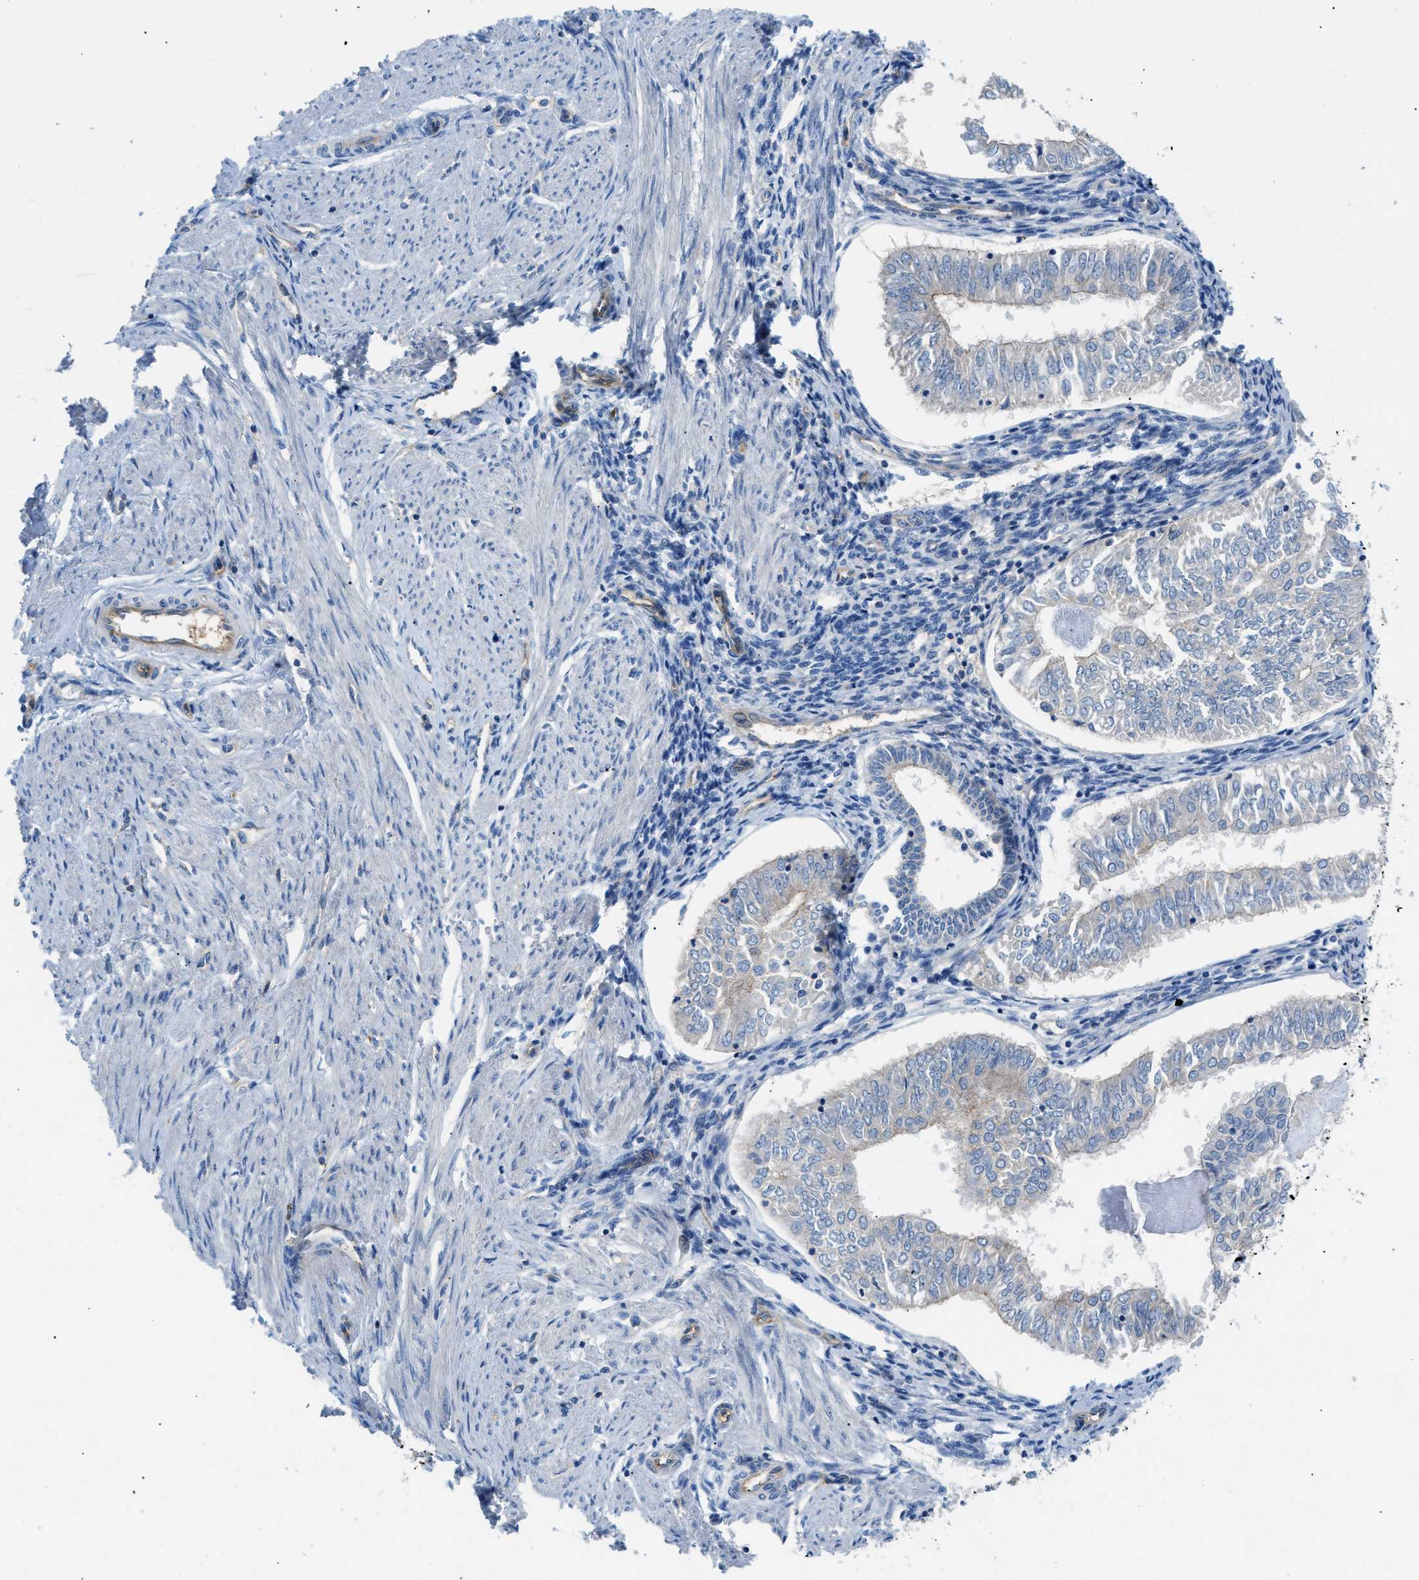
{"staining": {"intensity": "negative", "quantity": "none", "location": "none"}, "tissue": "endometrial cancer", "cell_type": "Tumor cells", "image_type": "cancer", "snomed": [{"axis": "morphology", "description": "Adenocarcinoma, NOS"}, {"axis": "topography", "description": "Endometrium"}], "caption": "Immunohistochemistry micrograph of human endometrial cancer (adenocarcinoma) stained for a protein (brown), which demonstrates no expression in tumor cells.", "gene": "ORAI1", "patient": {"sex": "female", "age": 53}}